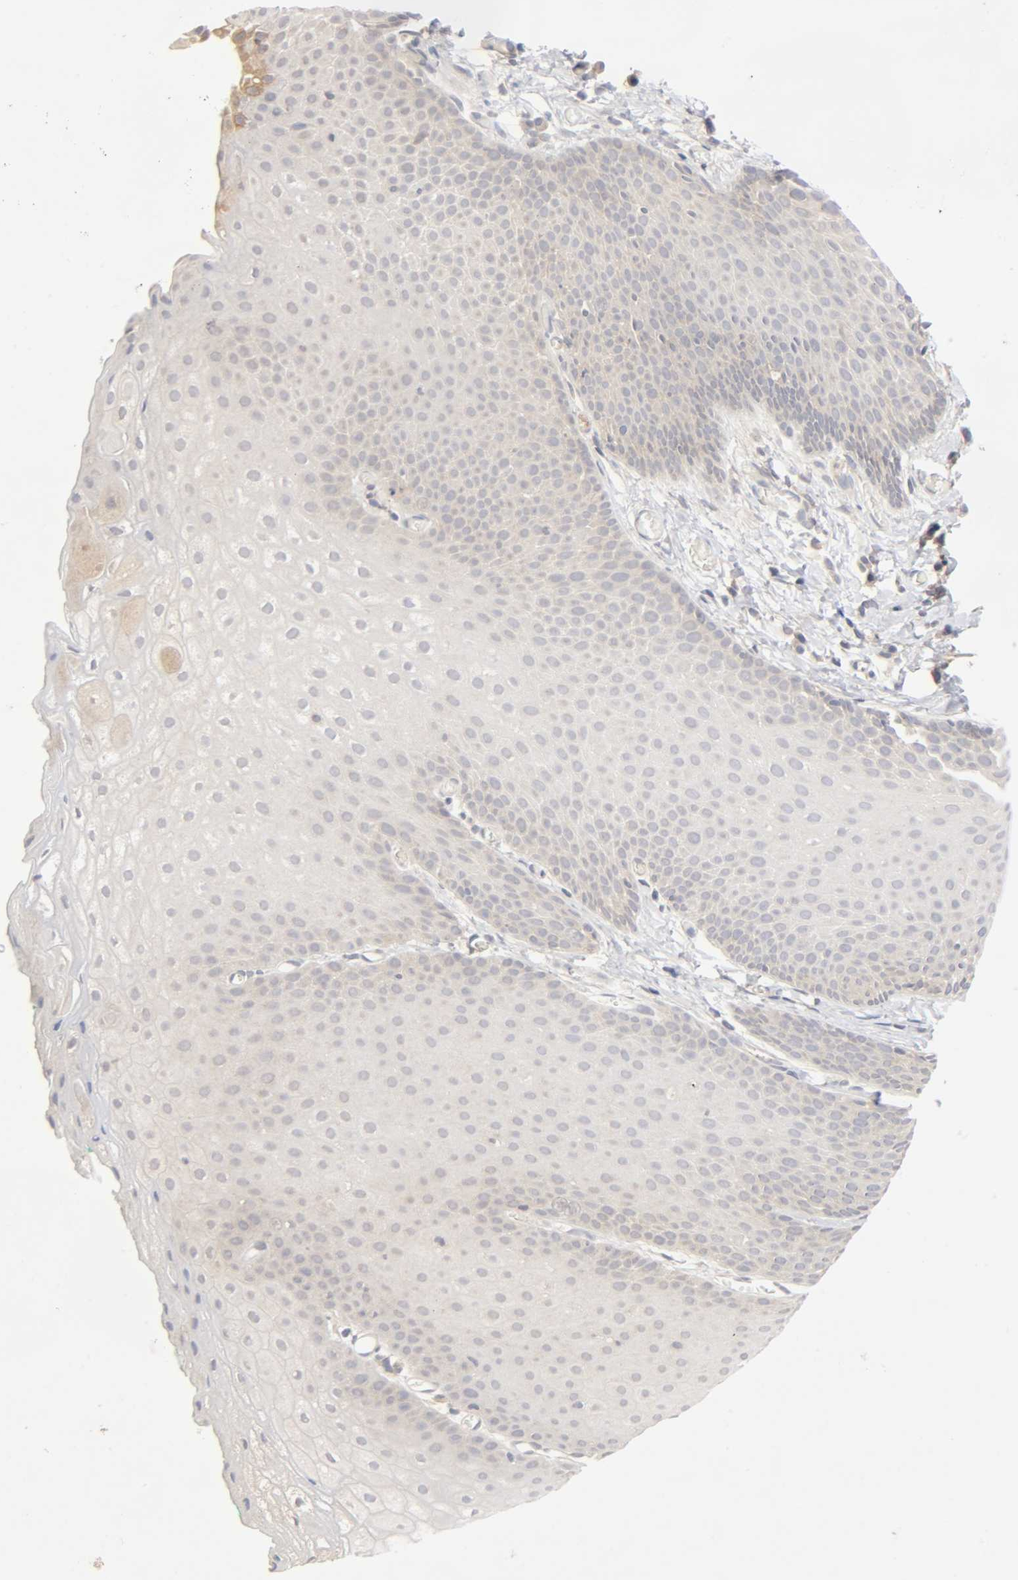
{"staining": {"intensity": "weak", "quantity": "<25%", "location": "cytoplasmic/membranous"}, "tissue": "skin", "cell_type": "Epidermal cells", "image_type": "normal", "snomed": [{"axis": "morphology", "description": "Normal tissue, NOS"}, {"axis": "morphology", "description": "Hemorrhoids"}, {"axis": "morphology", "description": "Inflammation, NOS"}, {"axis": "topography", "description": "Anal"}], "caption": "Epidermal cells show no significant protein expression in unremarkable skin. (DAB (3,3'-diaminobenzidine) immunohistochemistry (IHC) with hematoxylin counter stain).", "gene": "CPB2", "patient": {"sex": "male", "age": 60}}